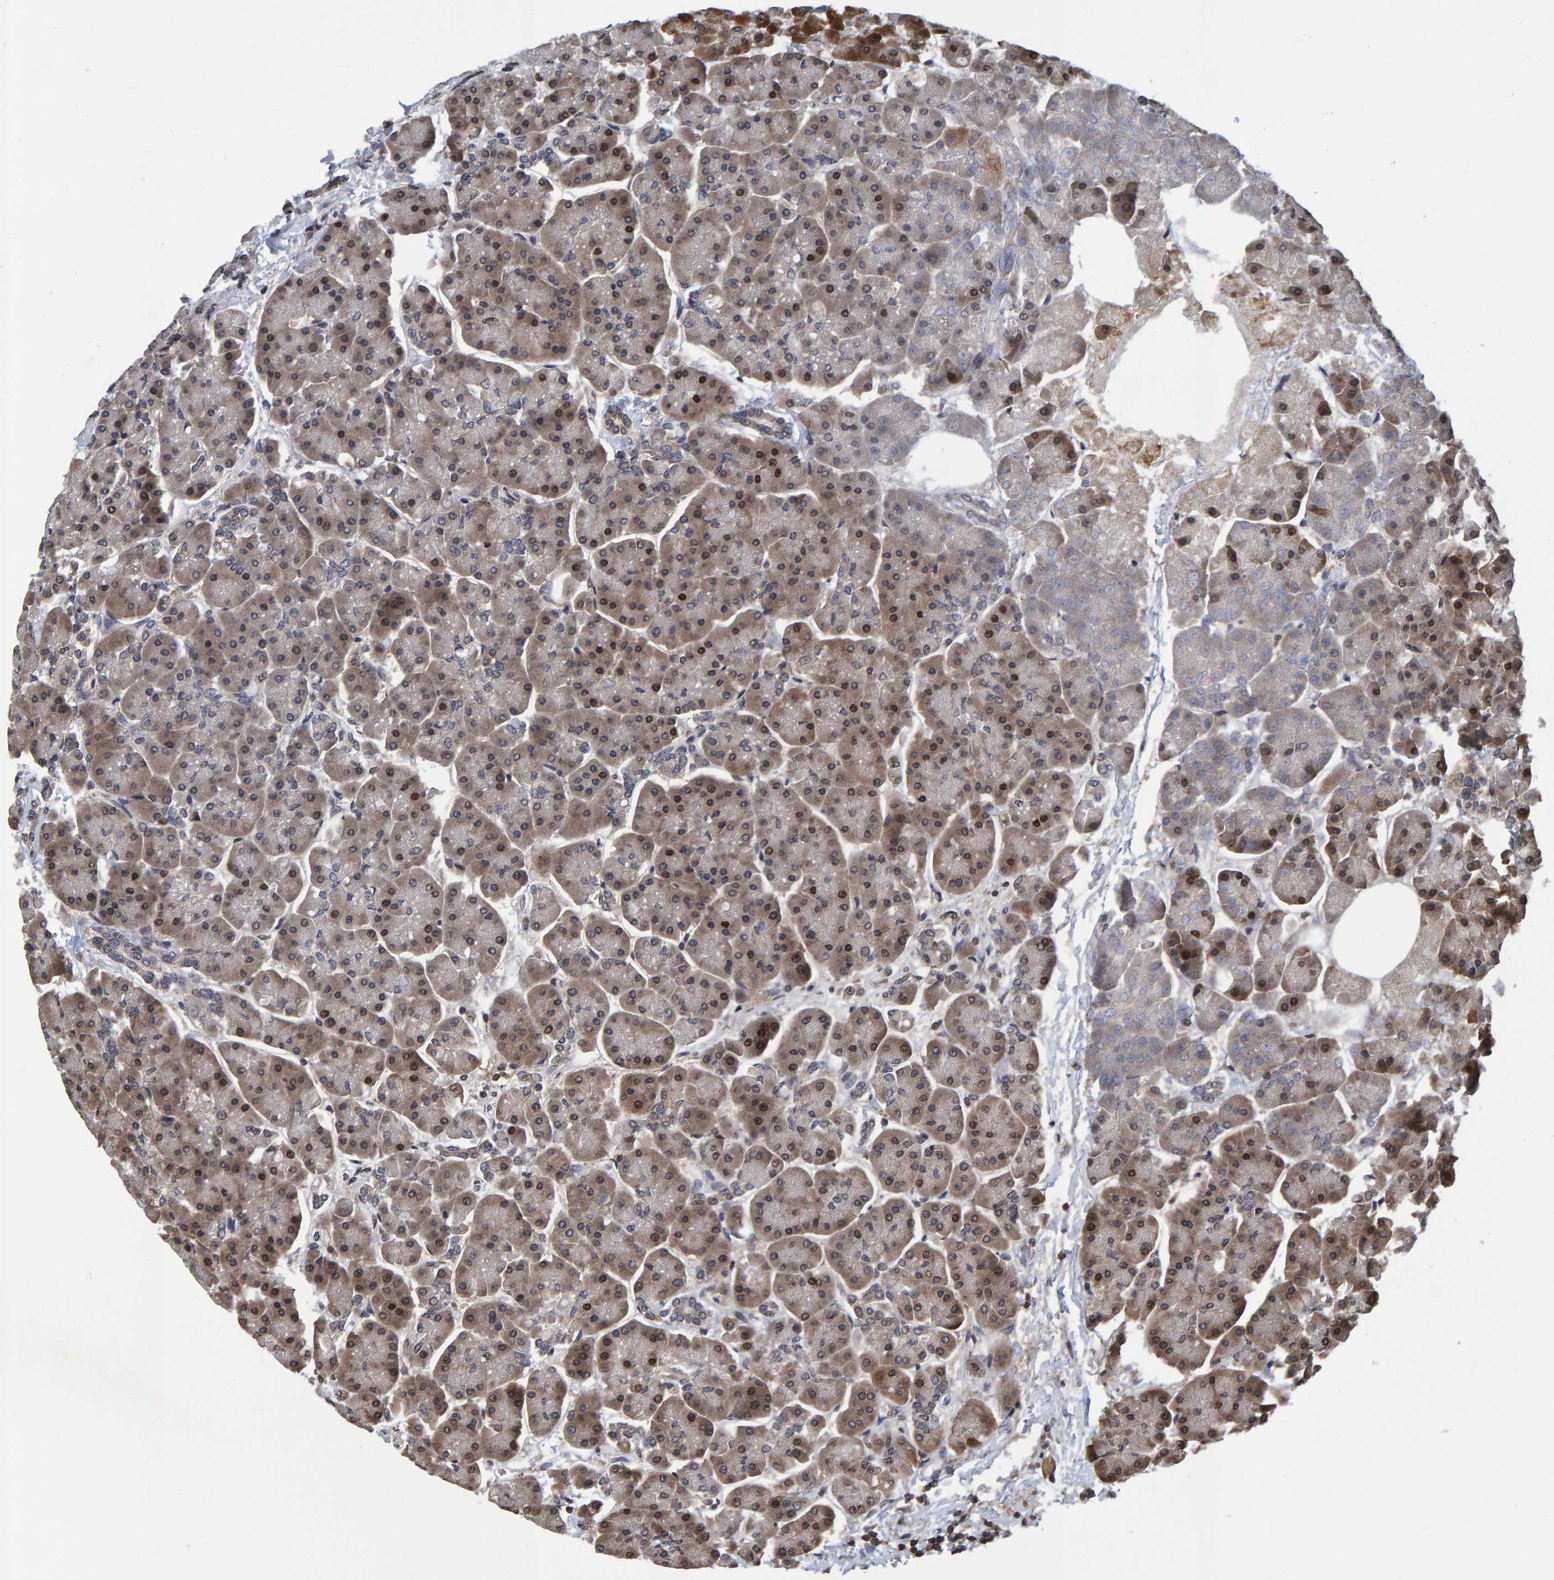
{"staining": {"intensity": "moderate", "quantity": ">75%", "location": "cytoplasmic/membranous,nuclear"}, "tissue": "pancreas", "cell_type": "Exocrine glandular cells", "image_type": "normal", "snomed": [{"axis": "morphology", "description": "Normal tissue, NOS"}, {"axis": "topography", "description": "Pancreas"}], "caption": "DAB immunohistochemical staining of normal human pancreas shows moderate cytoplasmic/membranous,nuclear protein staining in about >75% of exocrine glandular cells.", "gene": "GAB2", "patient": {"sex": "female", "age": 70}}